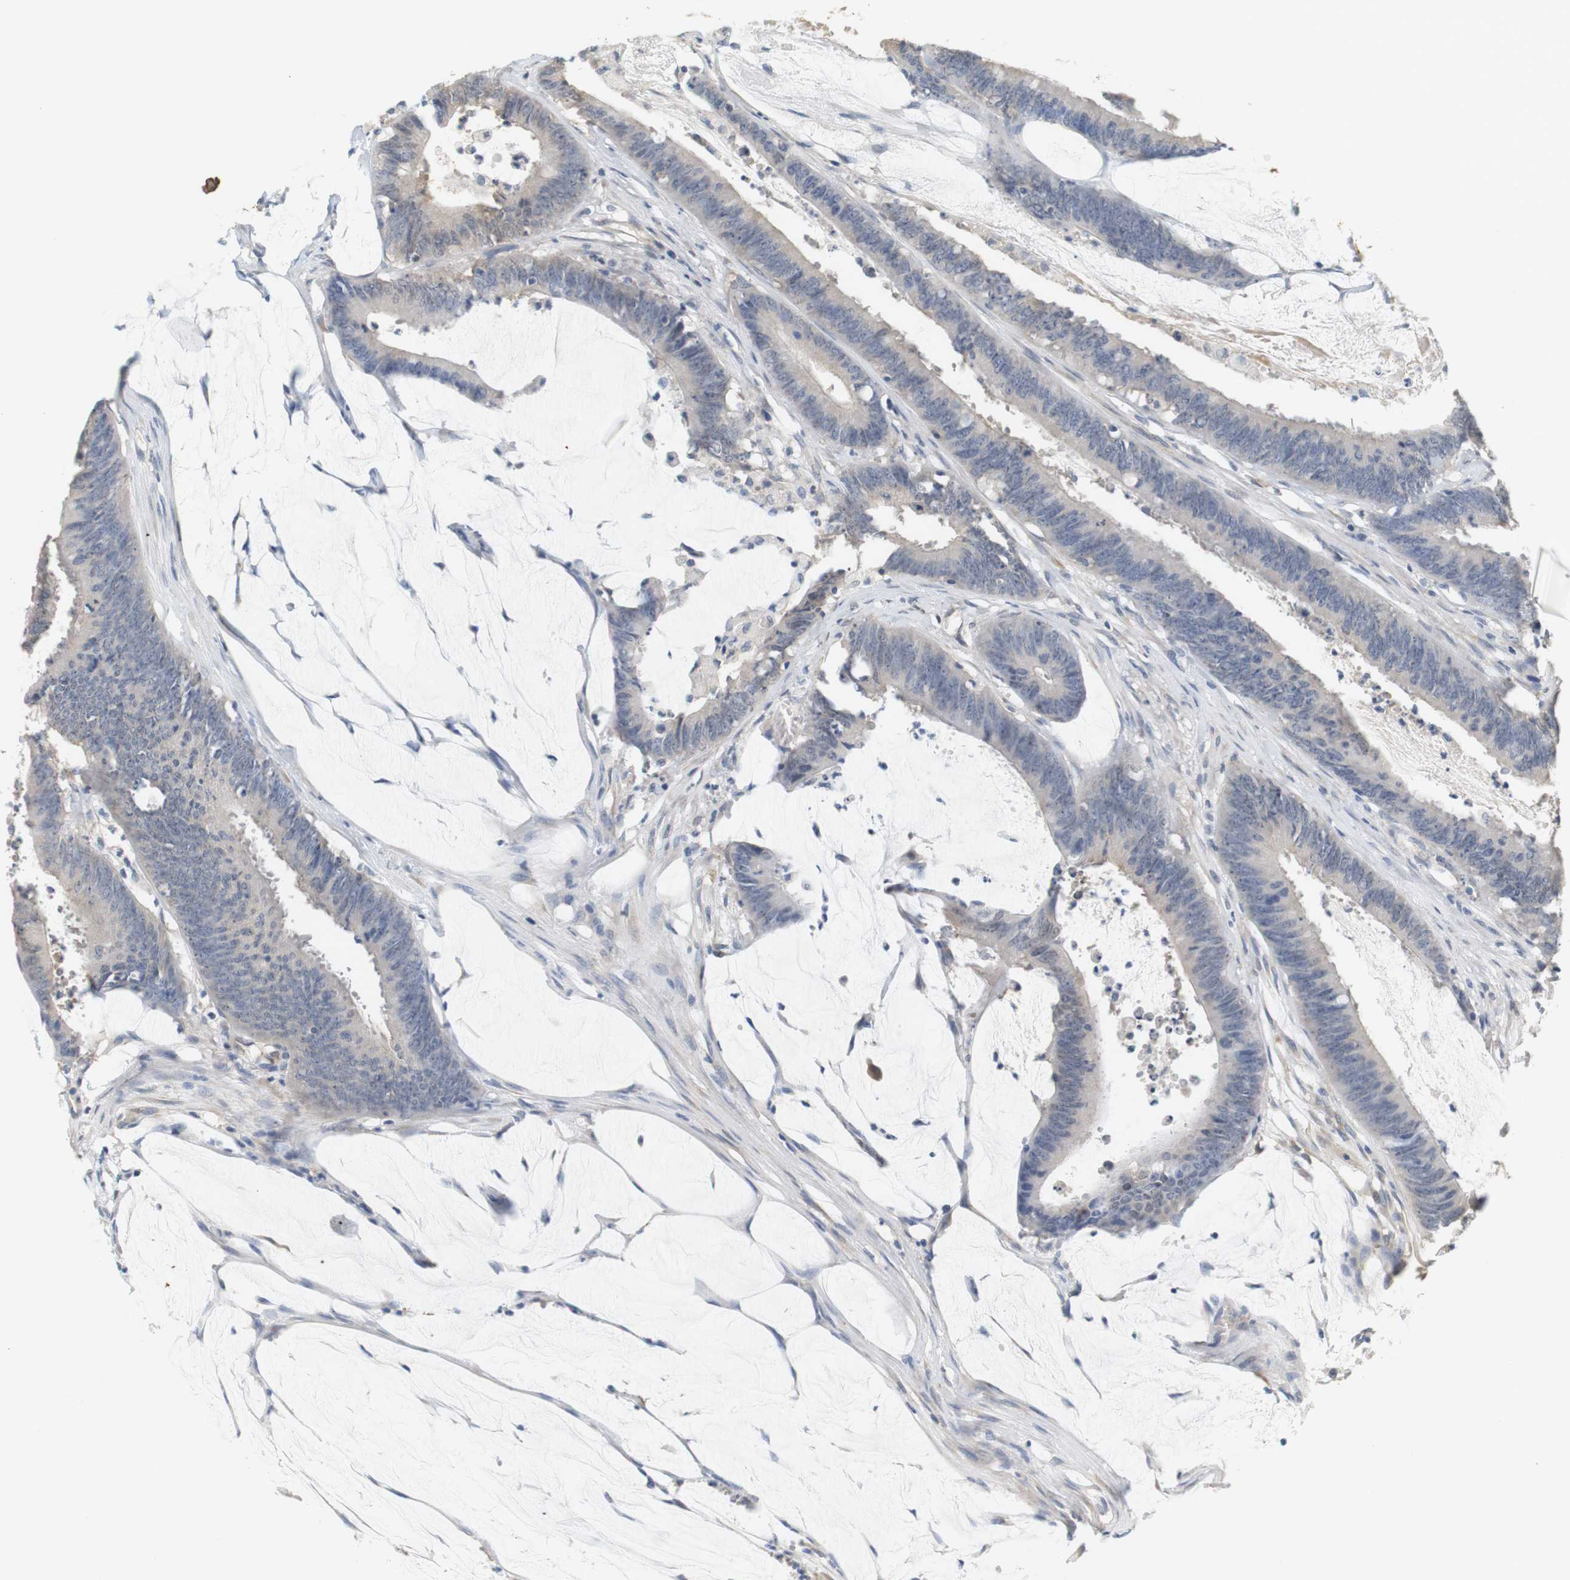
{"staining": {"intensity": "negative", "quantity": "none", "location": "none"}, "tissue": "colorectal cancer", "cell_type": "Tumor cells", "image_type": "cancer", "snomed": [{"axis": "morphology", "description": "Adenocarcinoma, NOS"}, {"axis": "topography", "description": "Rectum"}], "caption": "Immunohistochemical staining of colorectal cancer (adenocarcinoma) displays no significant expression in tumor cells.", "gene": "OSR1", "patient": {"sex": "female", "age": 66}}